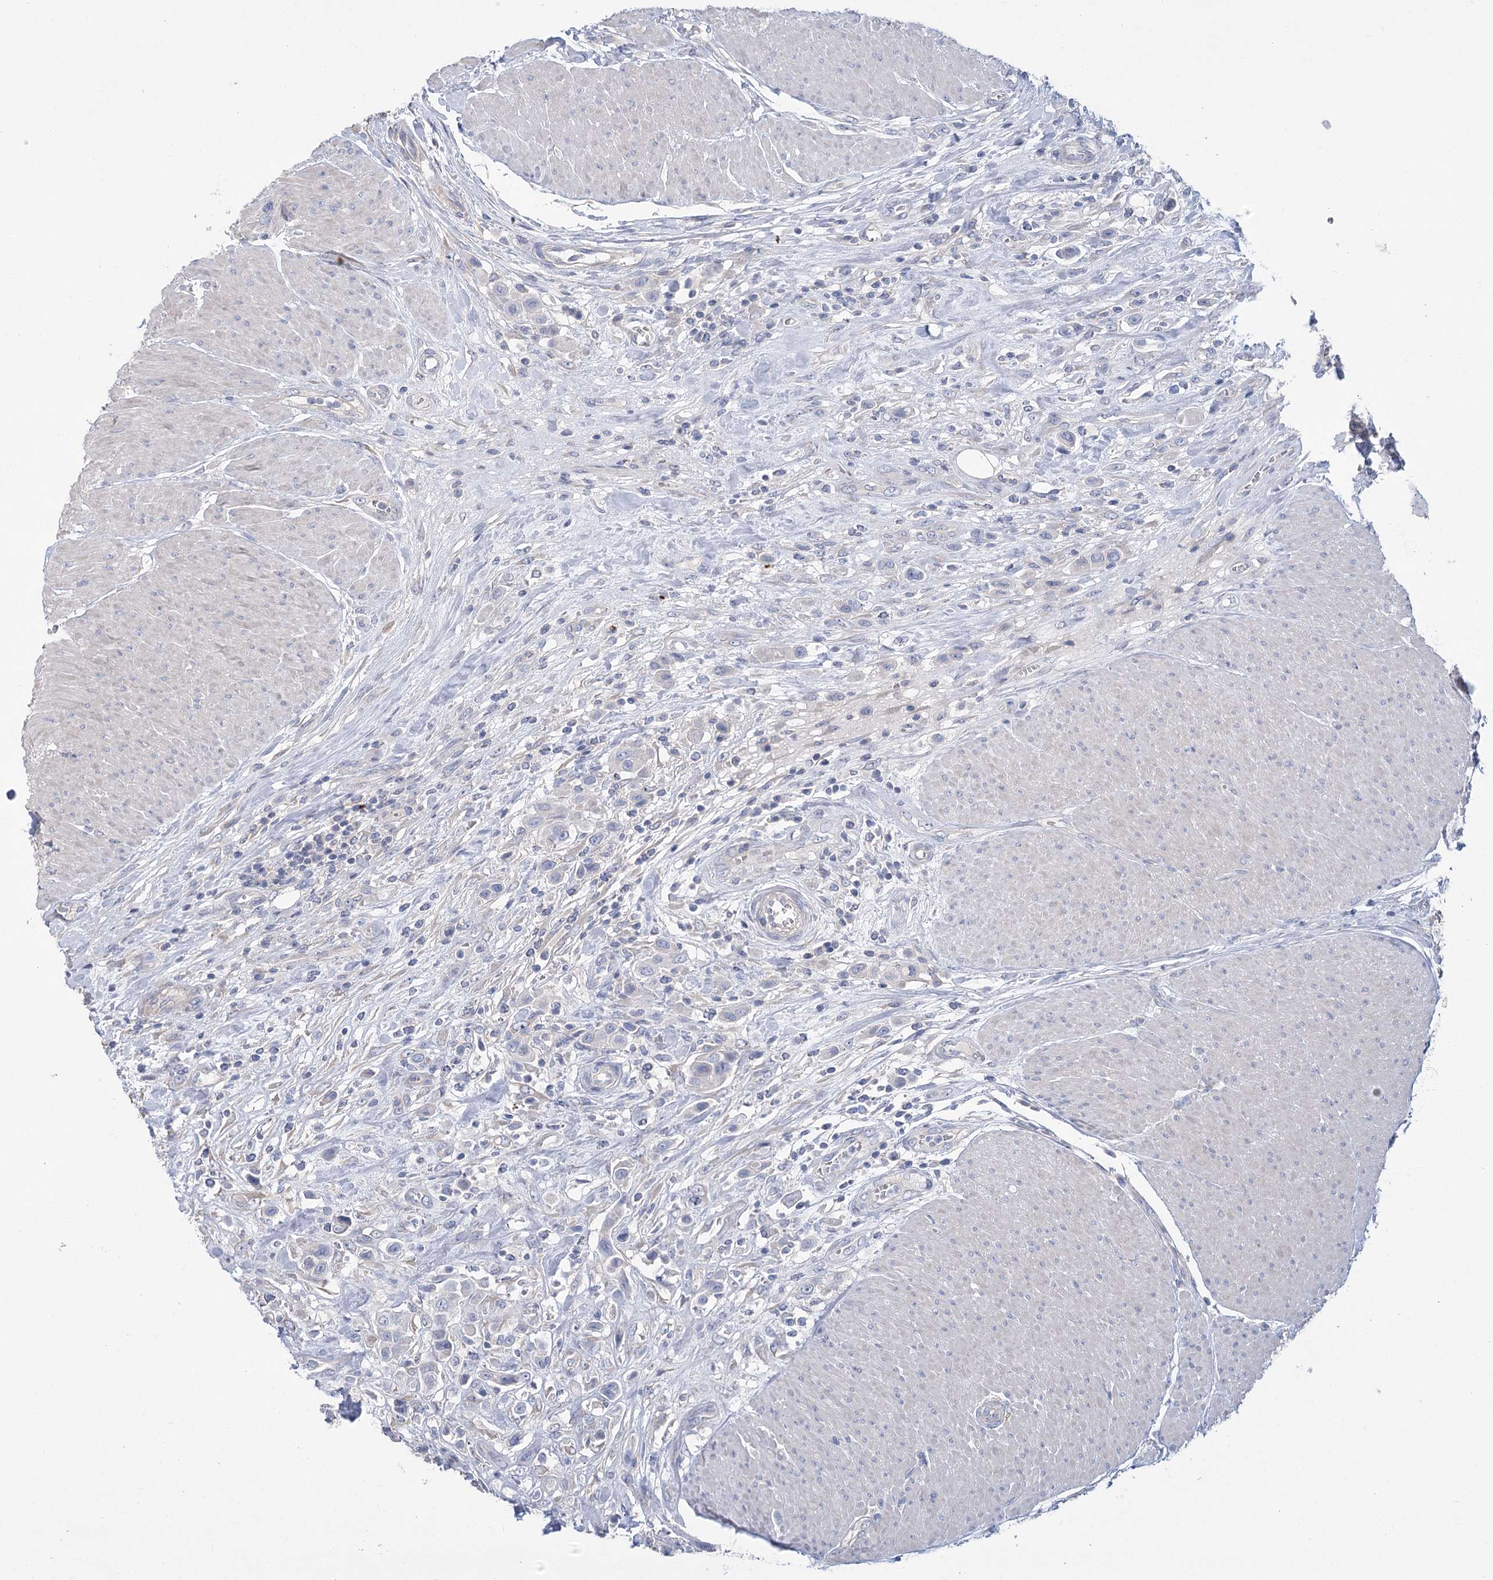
{"staining": {"intensity": "negative", "quantity": "none", "location": "none"}, "tissue": "urothelial cancer", "cell_type": "Tumor cells", "image_type": "cancer", "snomed": [{"axis": "morphology", "description": "Urothelial carcinoma, High grade"}, {"axis": "topography", "description": "Urinary bladder"}], "caption": "Human urothelial cancer stained for a protein using immunohistochemistry (IHC) displays no positivity in tumor cells.", "gene": "SLC9A3", "patient": {"sex": "male", "age": 50}}